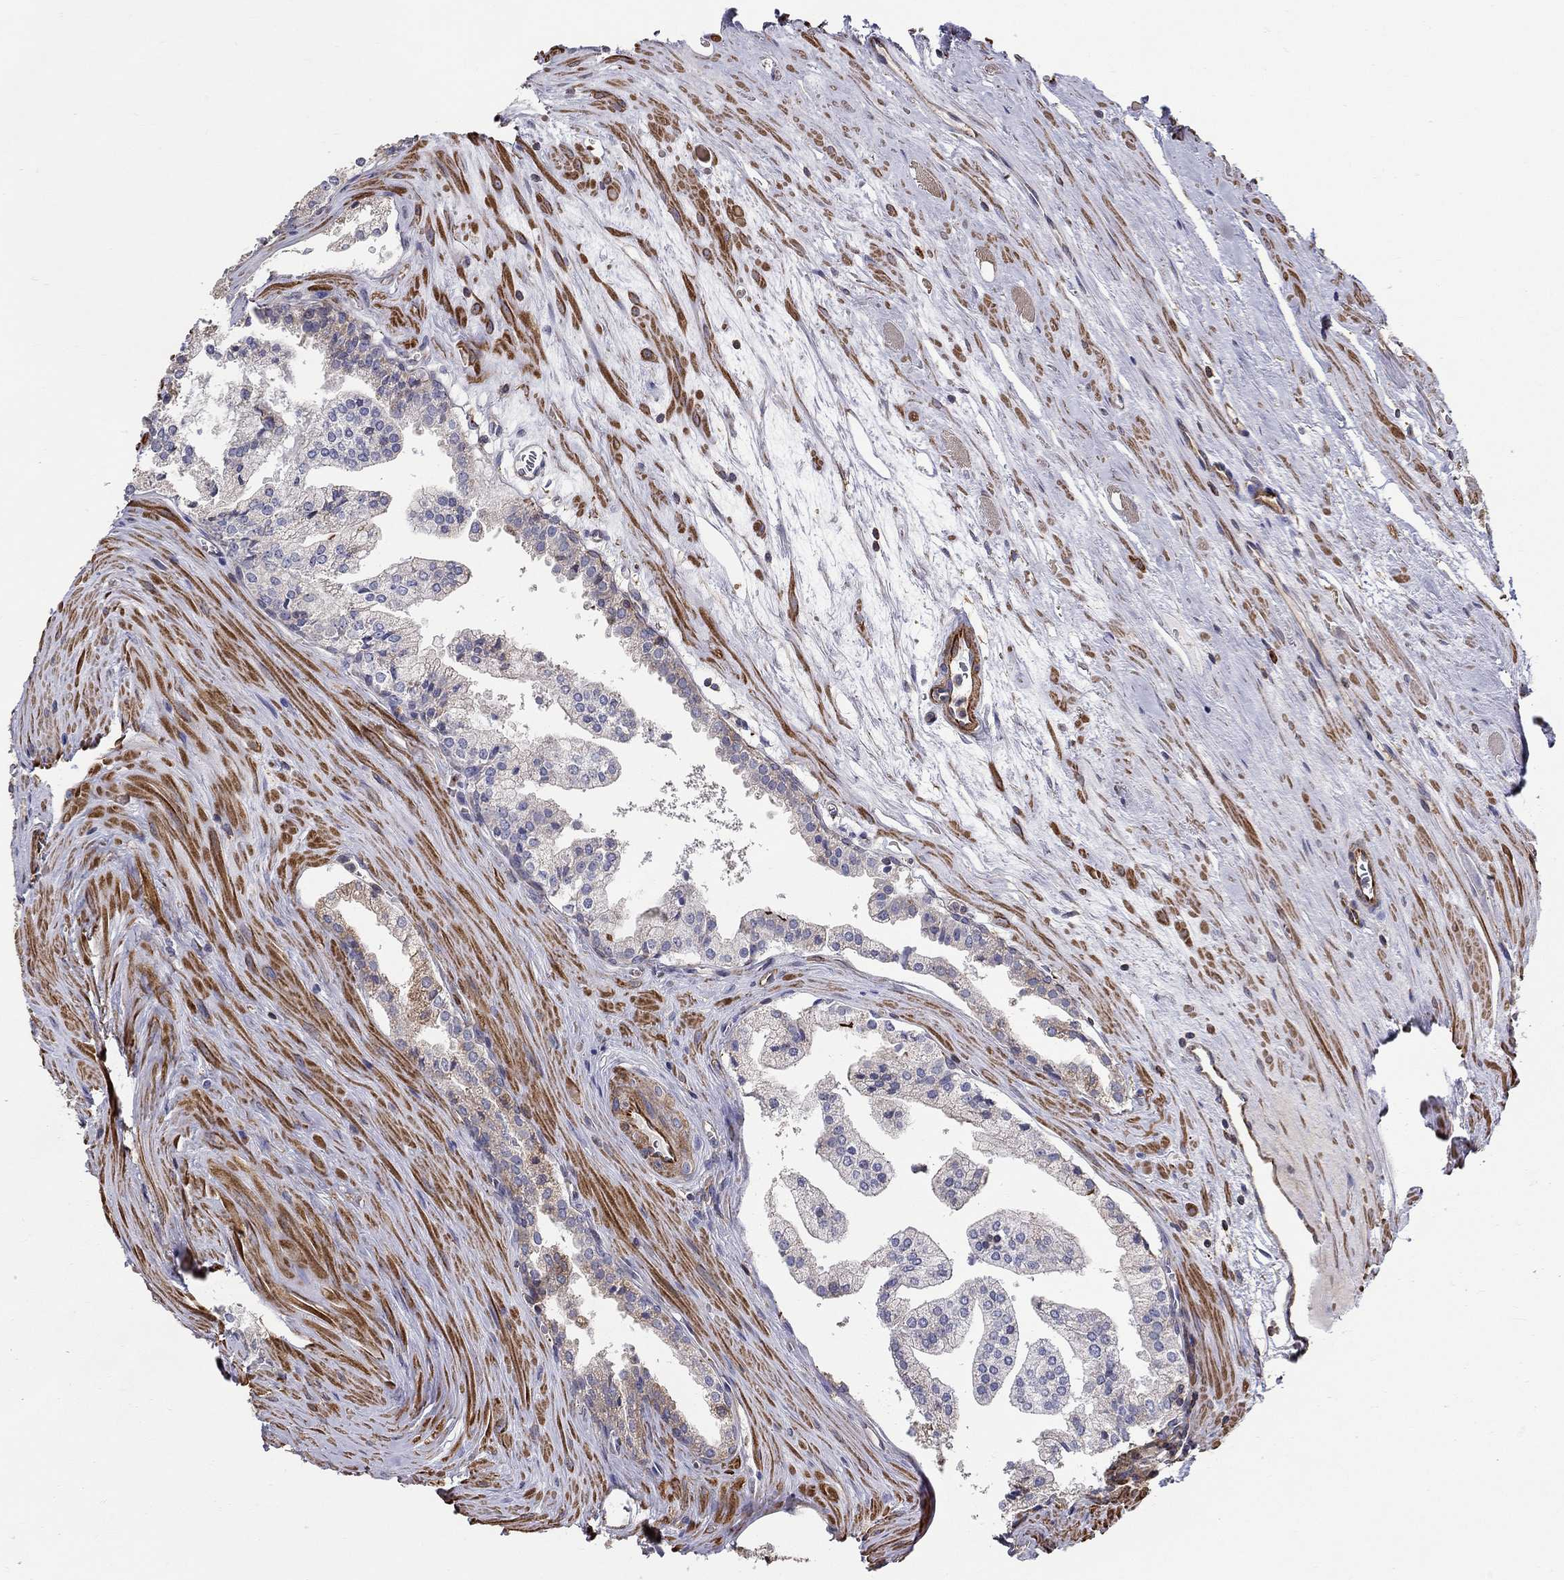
{"staining": {"intensity": "negative", "quantity": "none", "location": "none"}, "tissue": "prostate cancer", "cell_type": "Tumor cells", "image_type": "cancer", "snomed": [{"axis": "morphology", "description": "Adenocarcinoma, NOS"}, {"axis": "topography", "description": "Prostate"}], "caption": "Immunohistochemistry (IHC) histopathology image of human prostate cancer stained for a protein (brown), which shows no staining in tumor cells. The staining was performed using DAB (3,3'-diaminobenzidine) to visualize the protein expression in brown, while the nuclei were stained in blue with hematoxylin (Magnification: 20x).", "gene": "NPHP1", "patient": {"sex": "male", "age": 72}}